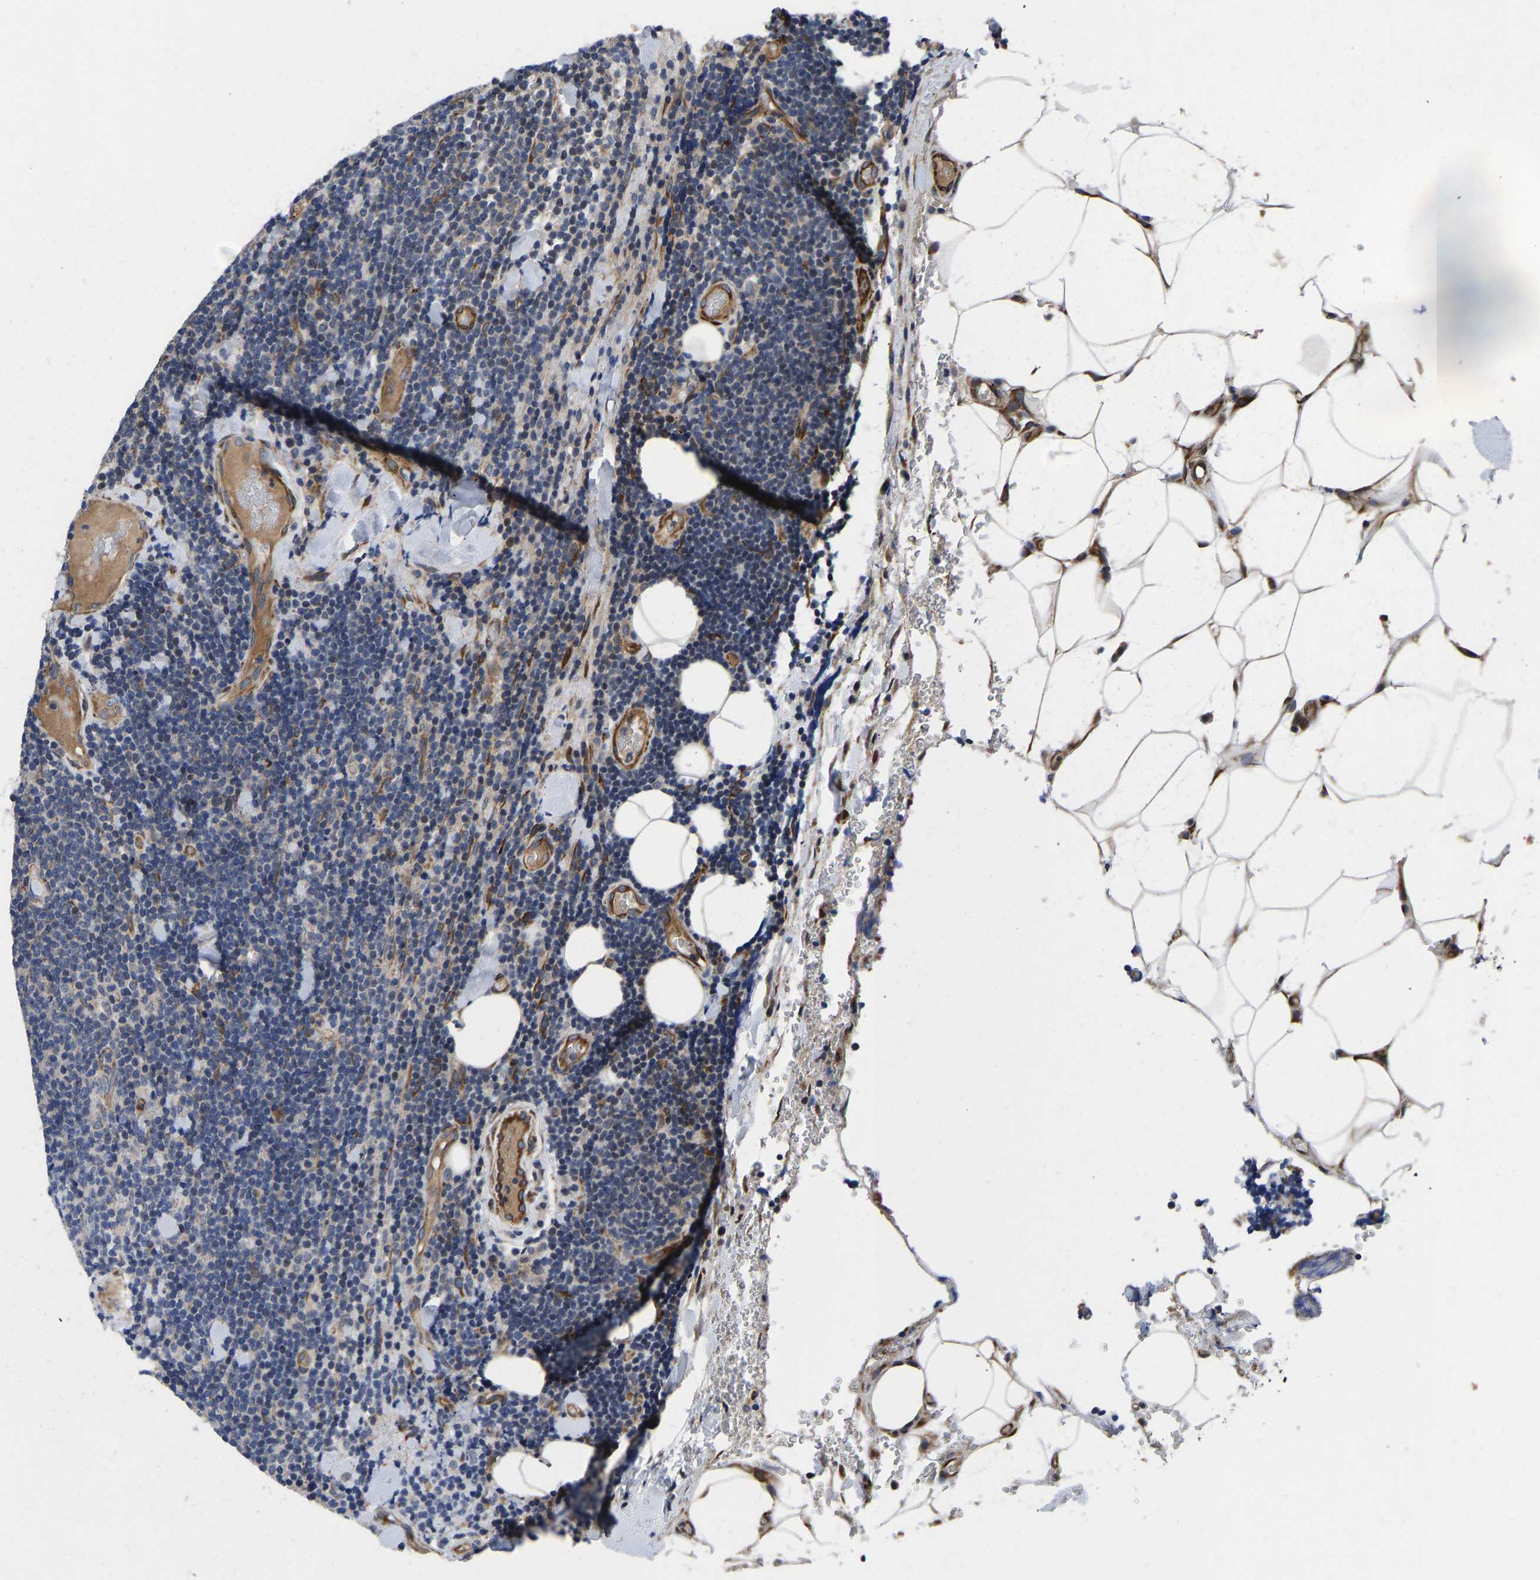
{"staining": {"intensity": "weak", "quantity": "<25%", "location": "cytoplasmic/membranous"}, "tissue": "lymphoma", "cell_type": "Tumor cells", "image_type": "cancer", "snomed": [{"axis": "morphology", "description": "Malignant lymphoma, non-Hodgkin's type, Low grade"}, {"axis": "topography", "description": "Lymph node"}], "caption": "IHC photomicrograph of lymphoma stained for a protein (brown), which demonstrates no expression in tumor cells.", "gene": "FRRS1", "patient": {"sex": "male", "age": 66}}